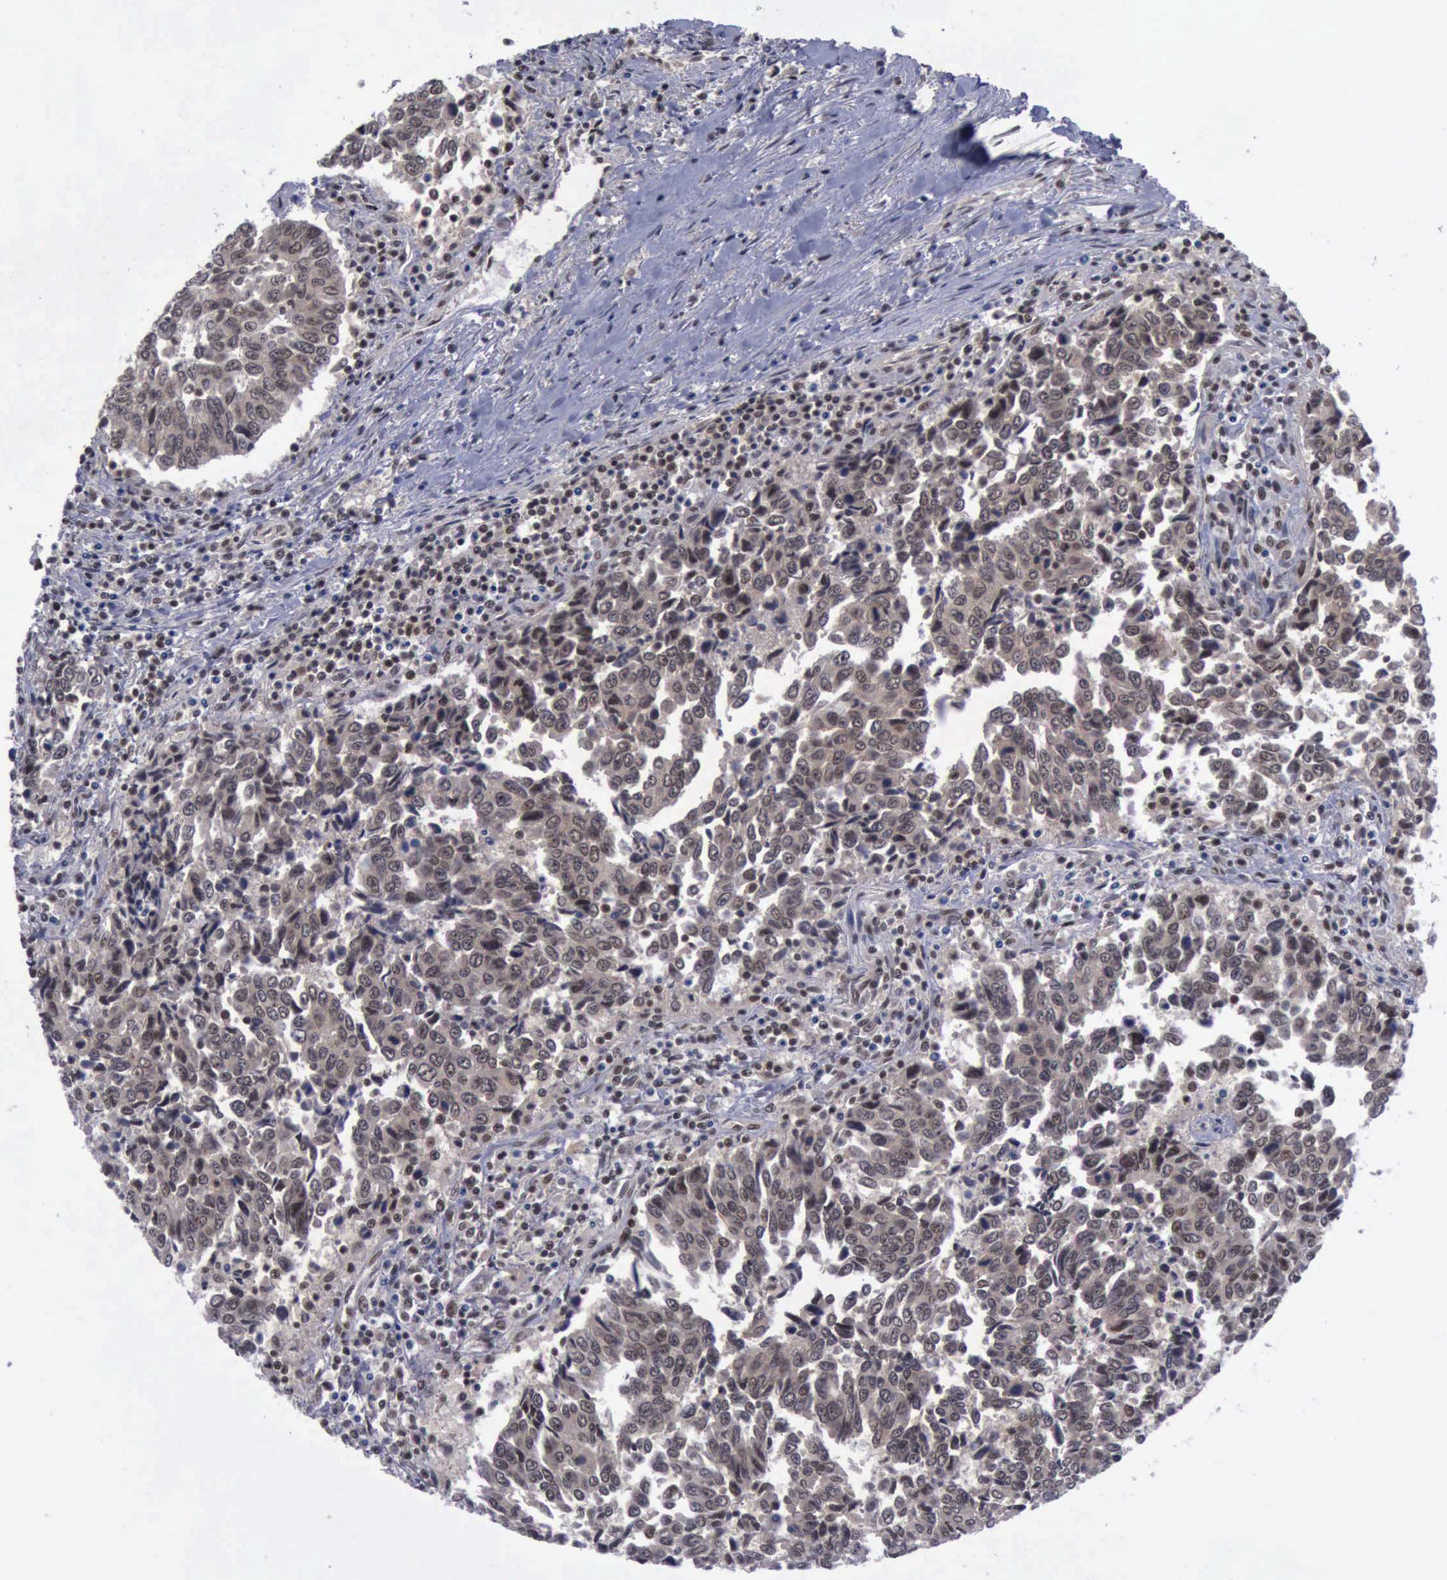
{"staining": {"intensity": "moderate", "quantity": ">75%", "location": "cytoplasmic/membranous,nuclear"}, "tissue": "urothelial cancer", "cell_type": "Tumor cells", "image_type": "cancer", "snomed": [{"axis": "morphology", "description": "Urothelial carcinoma, High grade"}, {"axis": "topography", "description": "Urinary bladder"}], "caption": "There is medium levels of moderate cytoplasmic/membranous and nuclear staining in tumor cells of urothelial cancer, as demonstrated by immunohistochemical staining (brown color).", "gene": "ATM", "patient": {"sex": "male", "age": 86}}